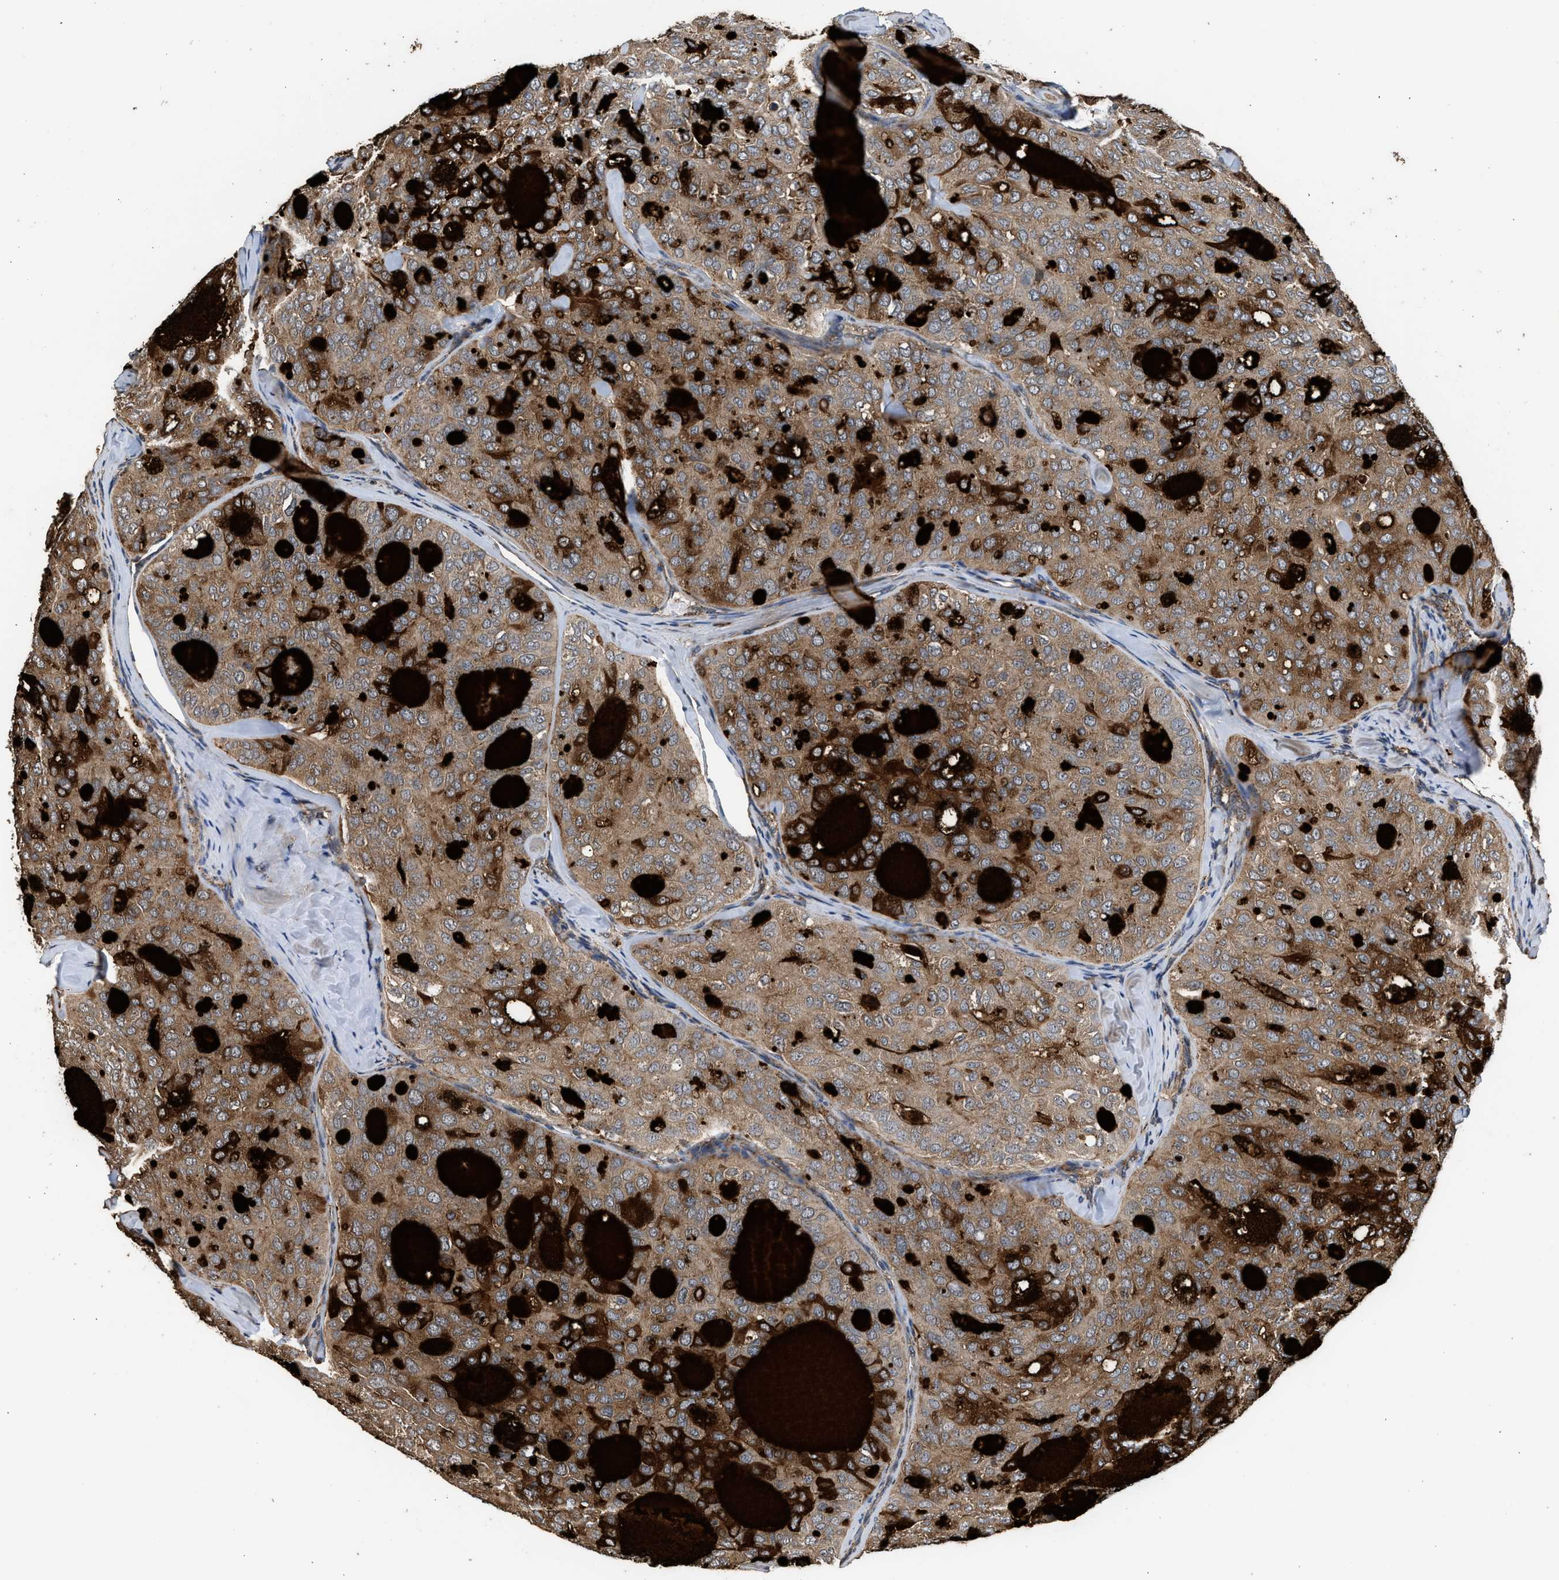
{"staining": {"intensity": "moderate", "quantity": ">75%", "location": "cytoplasmic/membranous"}, "tissue": "thyroid cancer", "cell_type": "Tumor cells", "image_type": "cancer", "snomed": [{"axis": "morphology", "description": "Follicular adenoma carcinoma, NOS"}, {"axis": "topography", "description": "Thyroid gland"}], "caption": "Tumor cells show moderate cytoplasmic/membranous staining in approximately >75% of cells in follicular adenoma carcinoma (thyroid).", "gene": "CTSV", "patient": {"sex": "male", "age": 75}}